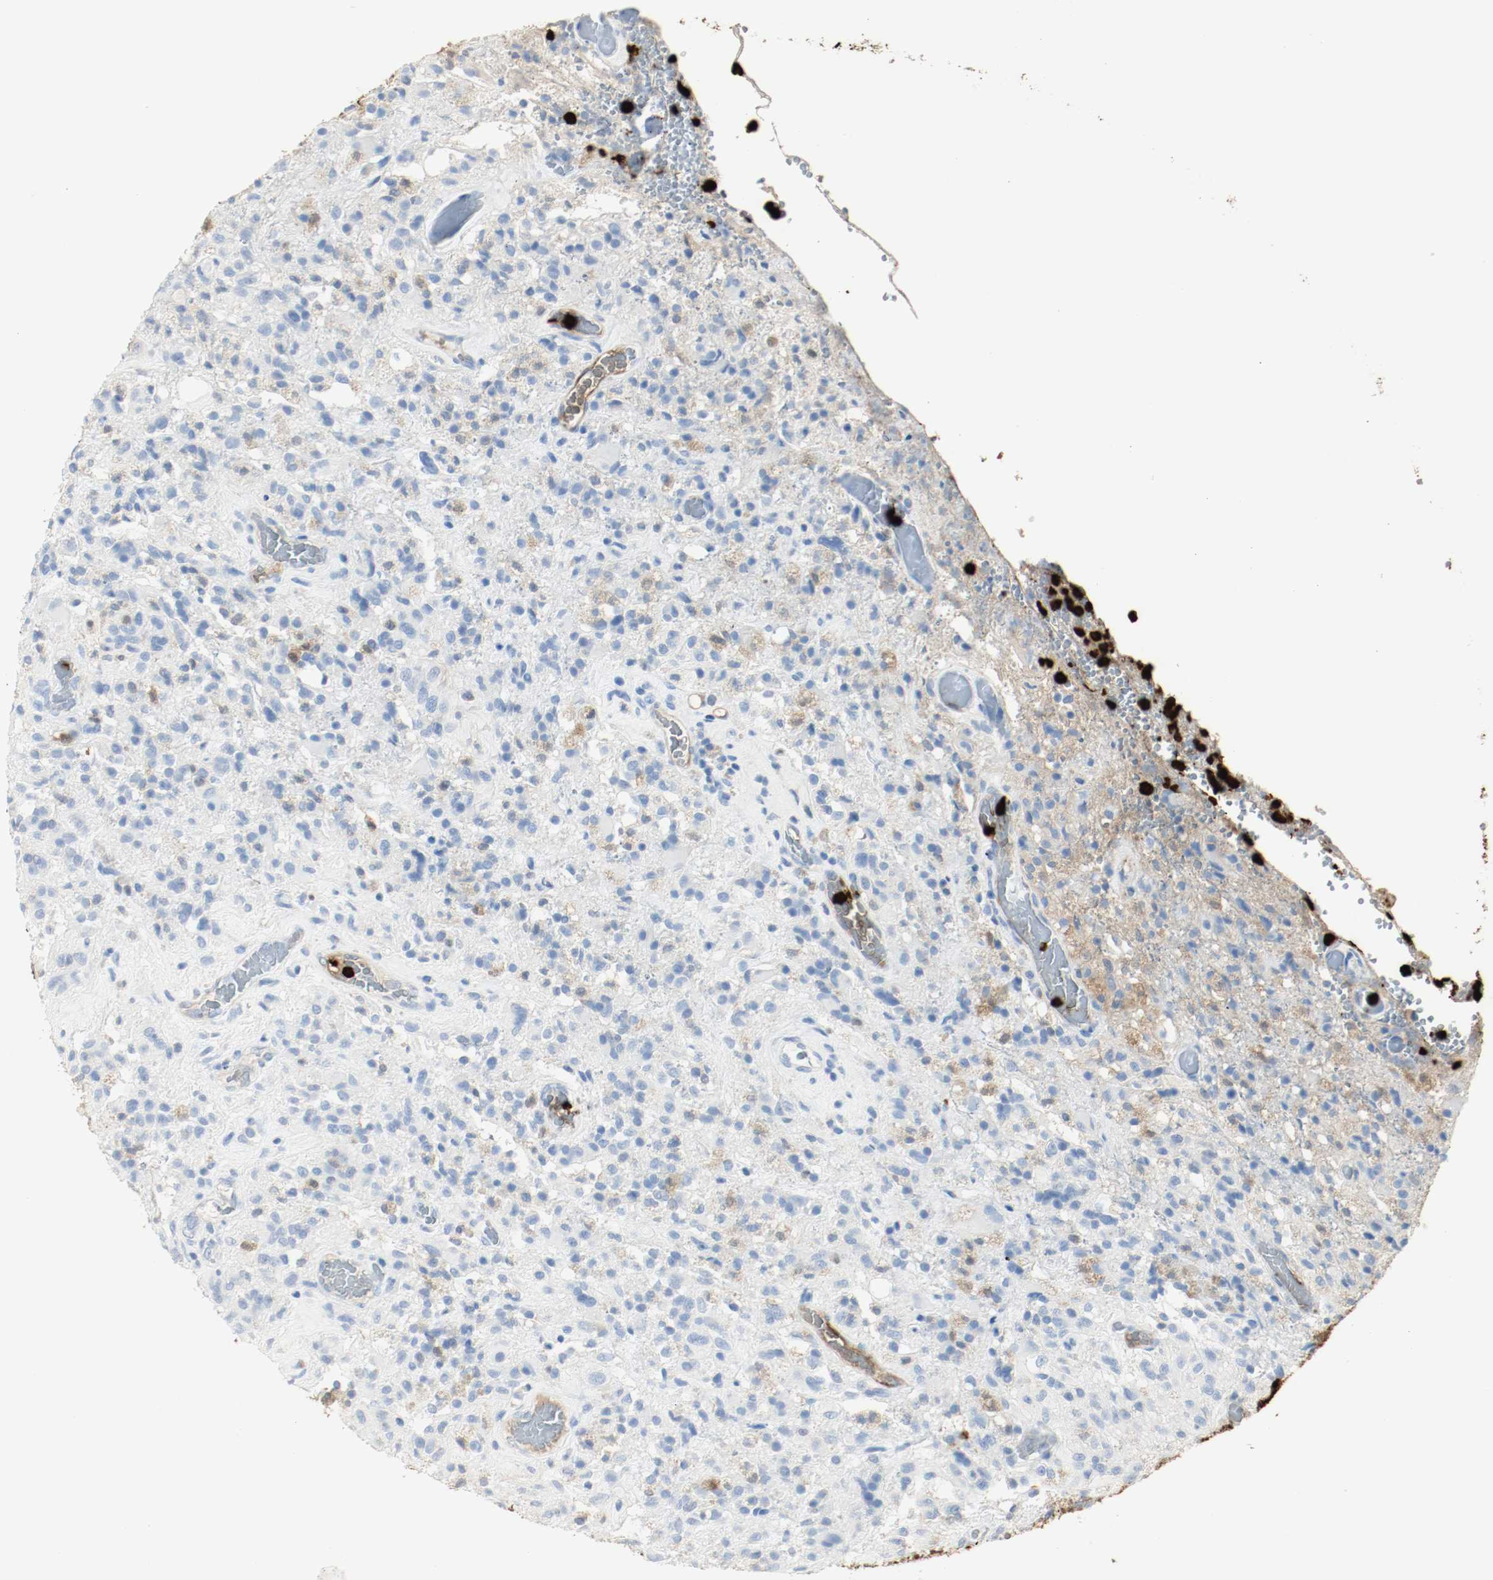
{"staining": {"intensity": "negative", "quantity": "none", "location": "none"}, "tissue": "glioma", "cell_type": "Tumor cells", "image_type": "cancer", "snomed": [{"axis": "morphology", "description": "Normal tissue, NOS"}, {"axis": "morphology", "description": "Glioma, malignant, High grade"}, {"axis": "topography", "description": "Cerebral cortex"}], "caption": "IHC micrograph of malignant high-grade glioma stained for a protein (brown), which demonstrates no staining in tumor cells. (IHC, brightfield microscopy, high magnification).", "gene": "S100A9", "patient": {"sex": "male", "age": 56}}